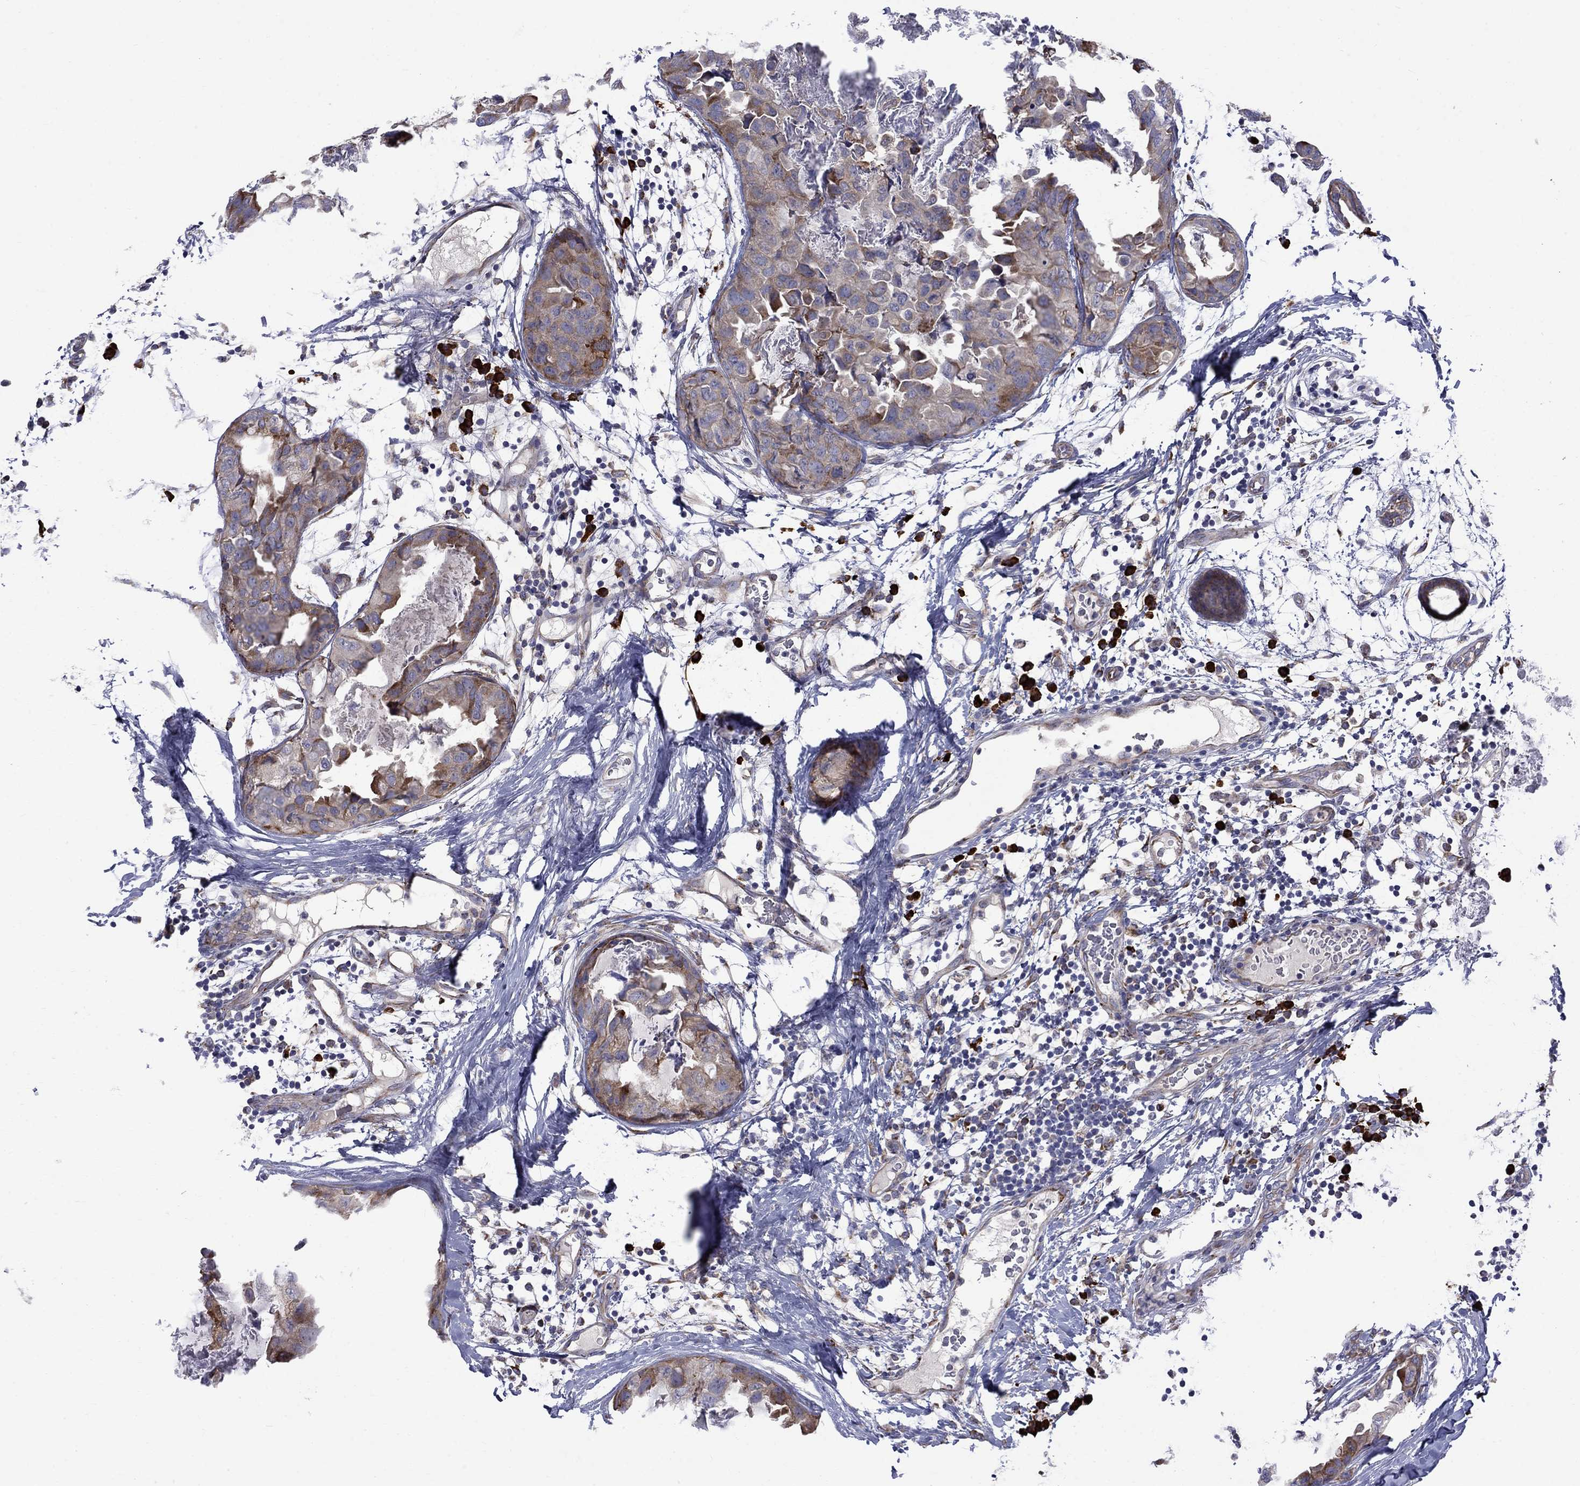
{"staining": {"intensity": "strong", "quantity": "<25%", "location": "cytoplasmic/membranous"}, "tissue": "breast cancer", "cell_type": "Tumor cells", "image_type": "cancer", "snomed": [{"axis": "morphology", "description": "Normal tissue, NOS"}, {"axis": "morphology", "description": "Duct carcinoma"}, {"axis": "topography", "description": "Breast"}], "caption": "Brown immunohistochemical staining in human breast cancer (infiltrating ductal carcinoma) exhibits strong cytoplasmic/membranous staining in approximately <25% of tumor cells.", "gene": "ASNS", "patient": {"sex": "female", "age": 40}}